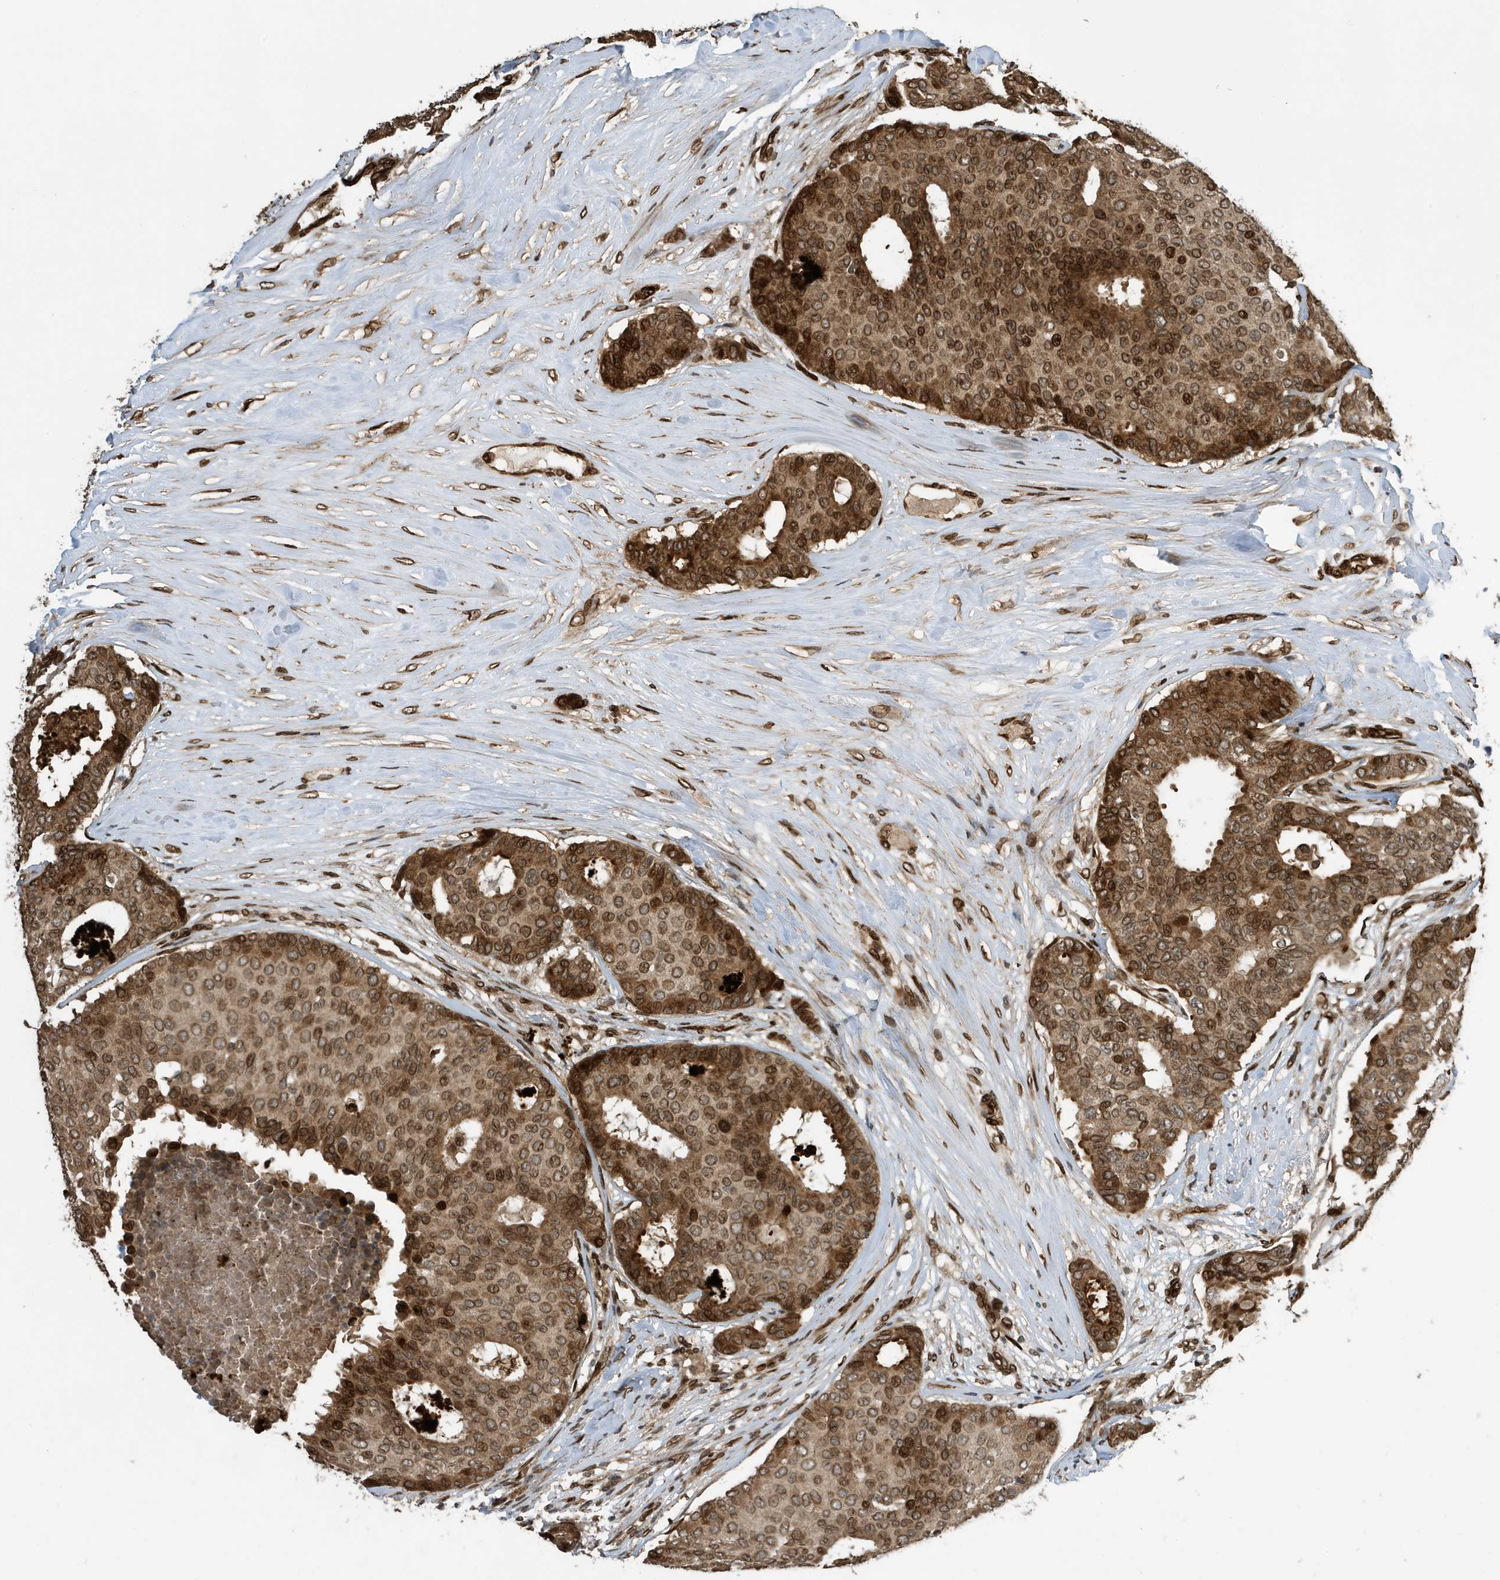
{"staining": {"intensity": "moderate", "quantity": ">75%", "location": "cytoplasmic/membranous,nuclear"}, "tissue": "breast cancer", "cell_type": "Tumor cells", "image_type": "cancer", "snomed": [{"axis": "morphology", "description": "Duct carcinoma"}, {"axis": "topography", "description": "Breast"}], "caption": "This histopathology image exhibits immunohistochemistry staining of breast cancer, with medium moderate cytoplasmic/membranous and nuclear positivity in approximately >75% of tumor cells.", "gene": "DUSP18", "patient": {"sex": "female", "age": 75}}